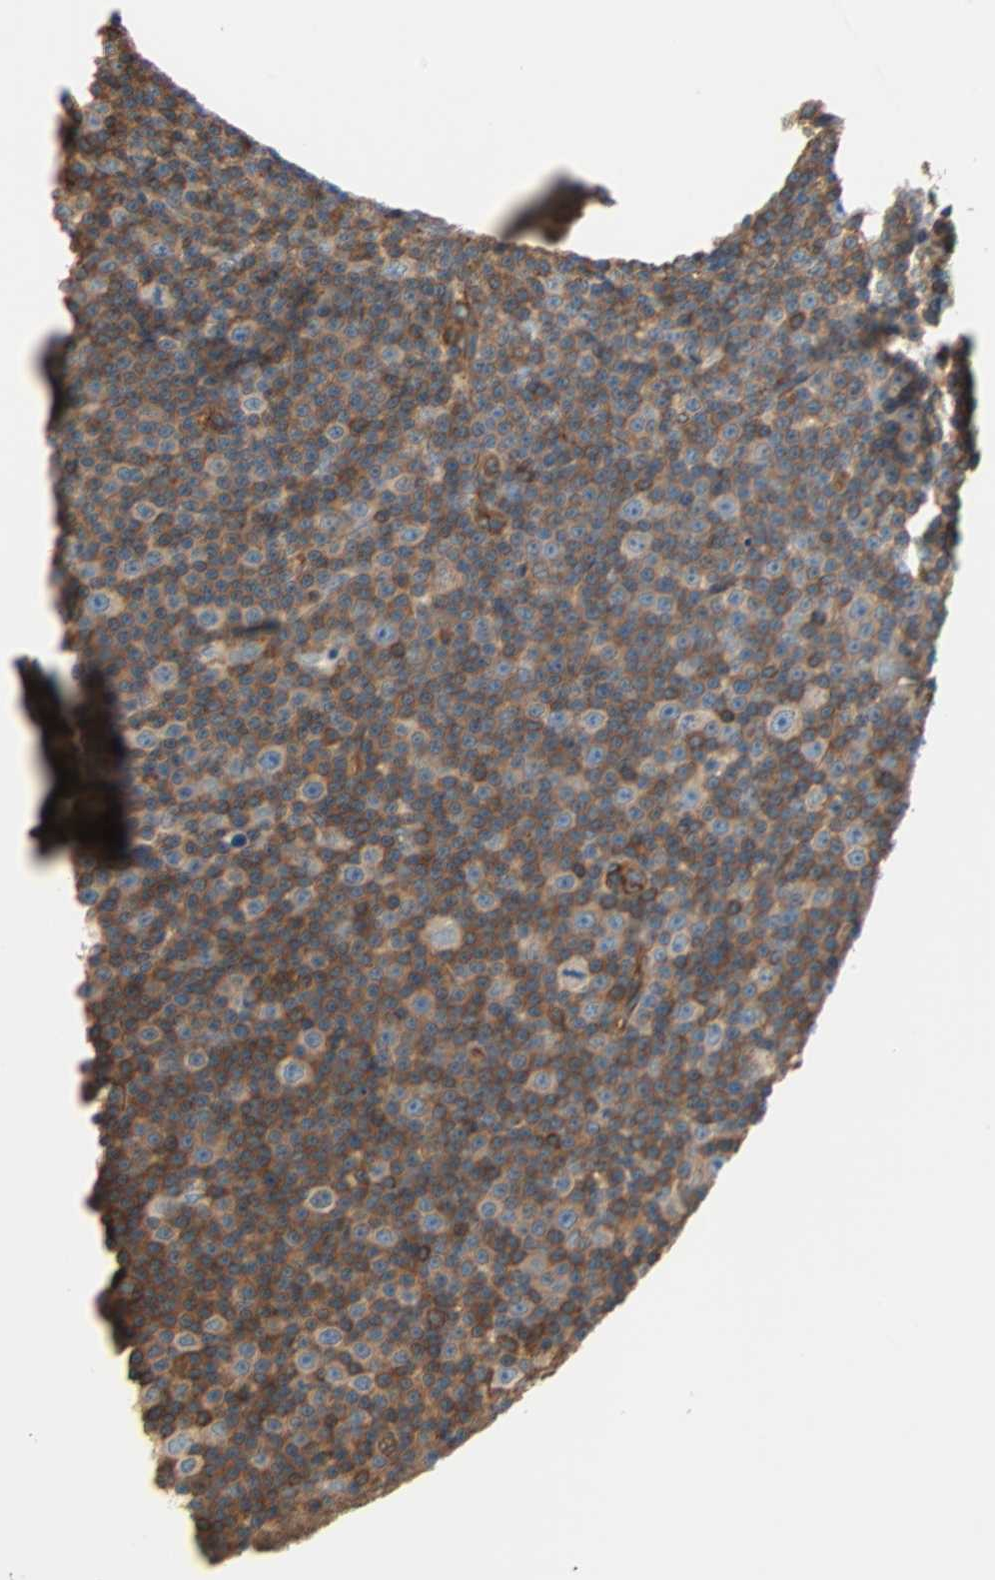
{"staining": {"intensity": "weak", "quantity": "25%-75%", "location": "cytoplasmic/membranous"}, "tissue": "lymphoma", "cell_type": "Tumor cells", "image_type": "cancer", "snomed": [{"axis": "morphology", "description": "Malignant lymphoma, non-Hodgkin's type, Low grade"}, {"axis": "topography", "description": "Lymph node"}], "caption": "Immunohistochemical staining of human low-grade malignant lymphoma, non-Hodgkin's type reveals low levels of weak cytoplasmic/membranous protein staining in approximately 25%-75% of tumor cells.", "gene": "GALNT10", "patient": {"sex": "female", "age": 67}}